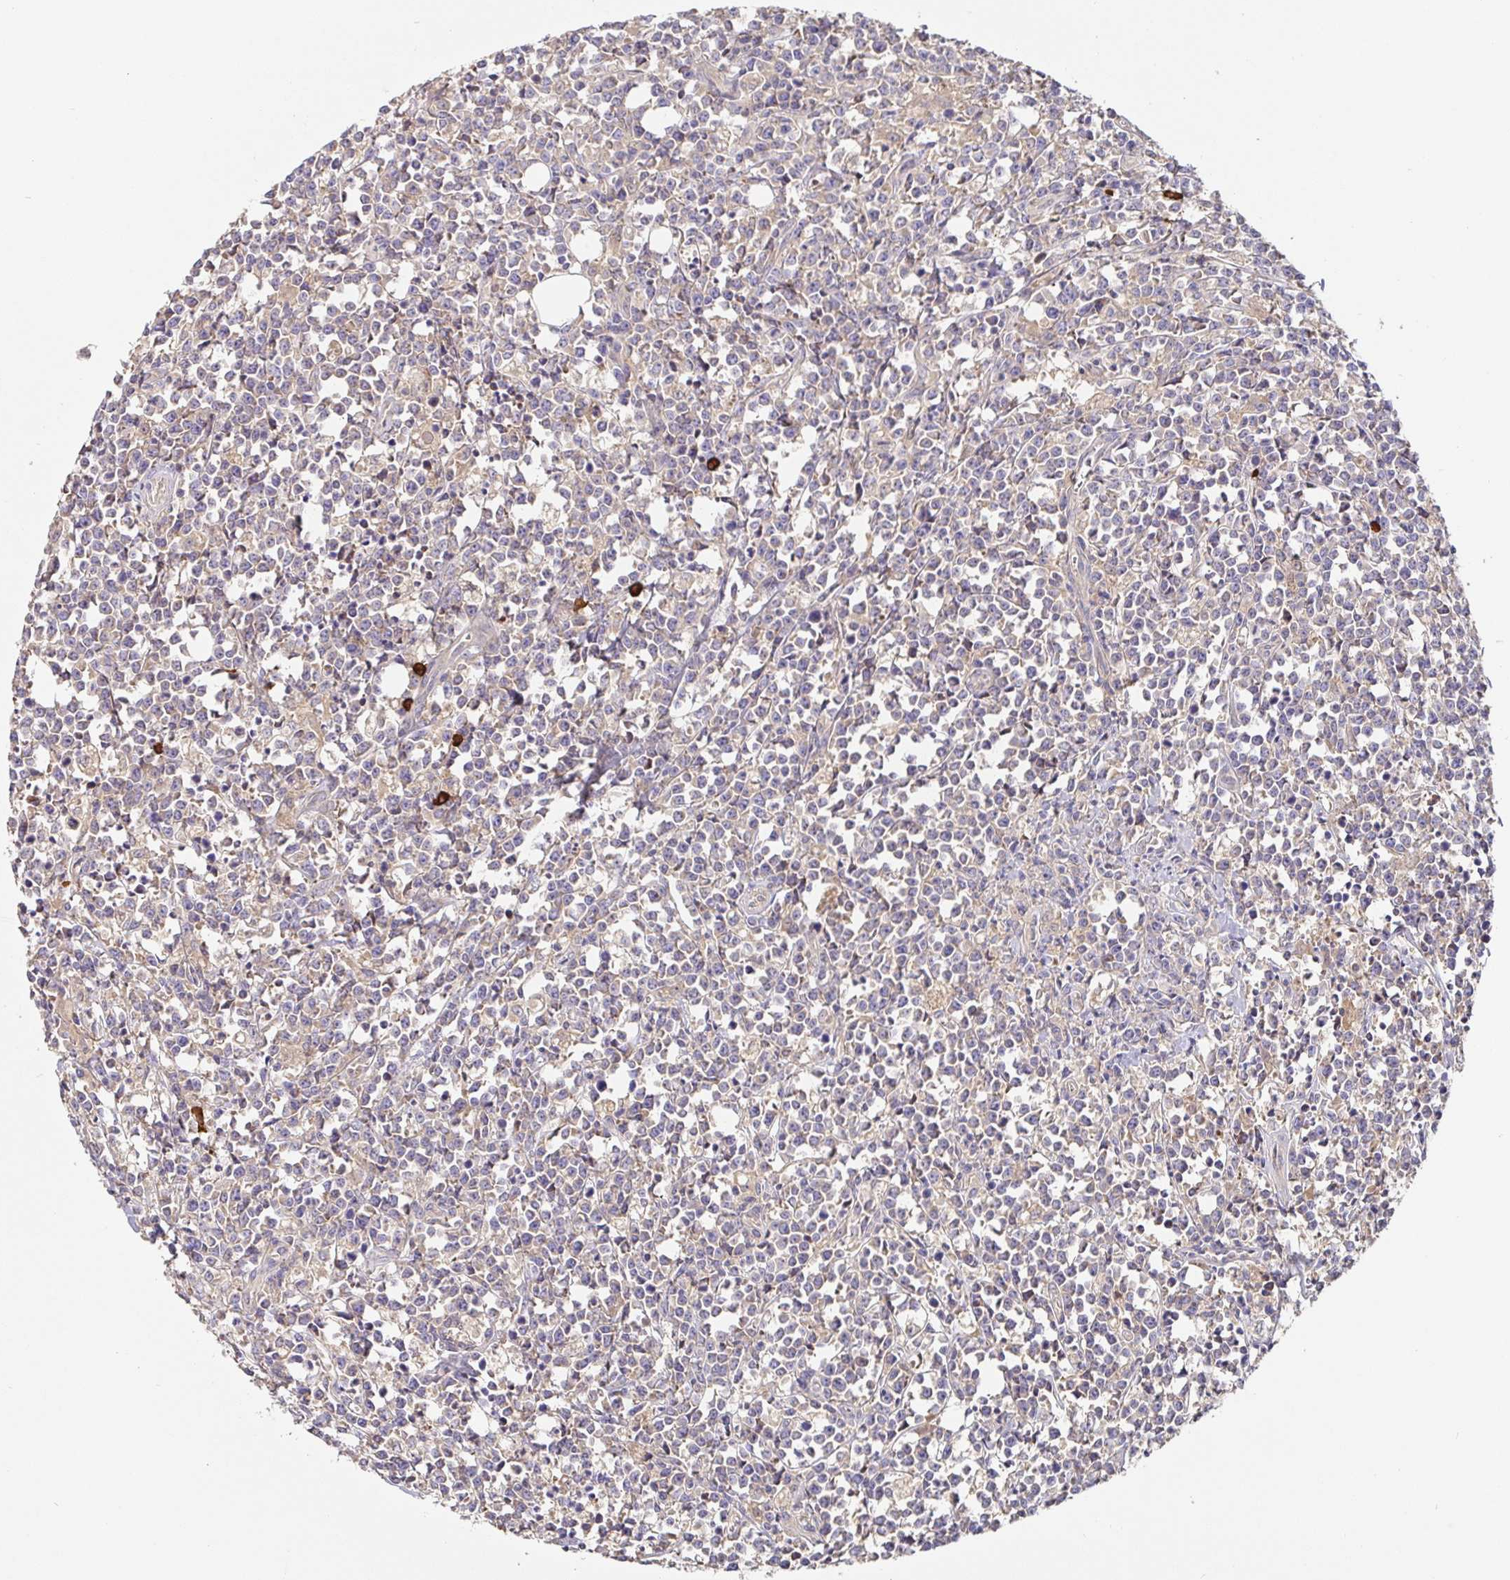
{"staining": {"intensity": "negative", "quantity": "none", "location": "none"}, "tissue": "lymphoma", "cell_type": "Tumor cells", "image_type": "cancer", "snomed": [{"axis": "morphology", "description": "Malignant lymphoma, non-Hodgkin's type, High grade"}, {"axis": "topography", "description": "Small intestine"}], "caption": "Immunohistochemical staining of human lymphoma demonstrates no significant positivity in tumor cells.", "gene": "HAGH", "patient": {"sex": "female", "age": 56}}